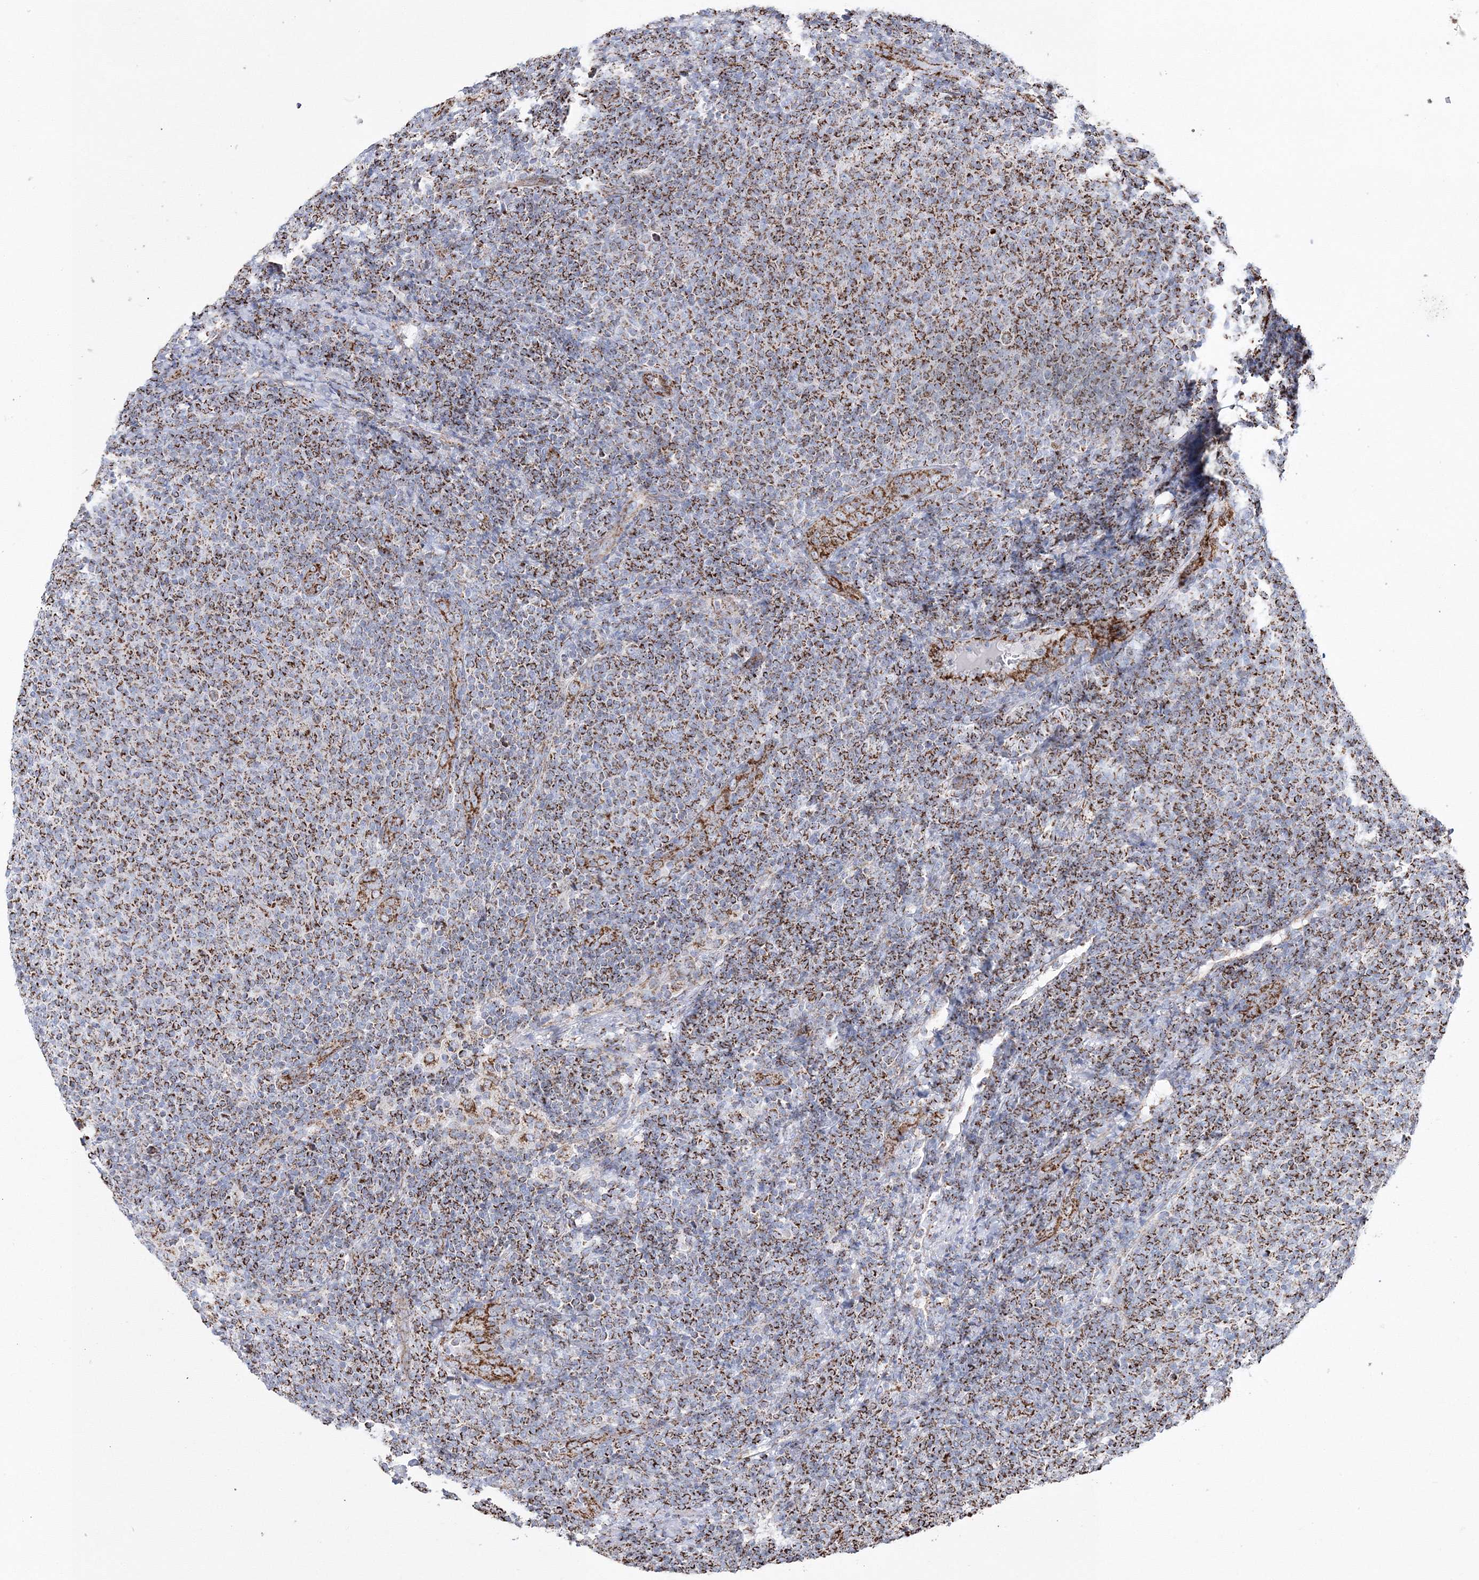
{"staining": {"intensity": "strong", "quantity": ">75%", "location": "cytoplasmic/membranous"}, "tissue": "lymphoma", "cell_type": "Tumor cells", "image_type": "cancer", "snomed": [{"axis": "morphology", "description": "Malignant lymphoma, non-Hodgkin's type, Low grade"}, {"axis": "topography", "description": "Lymph node"}], "caption": "Immunohistochemical staining of low-grade malignant lymphoma, non-Hodgkin's type demonstrates high levels of strong cytoplasmic/membranous protein positivity in about >75% of tumor cells. Nuclei are stained in blue.", "gene": "HIBCH", "patient": {"sex": "male", "age": 66}}